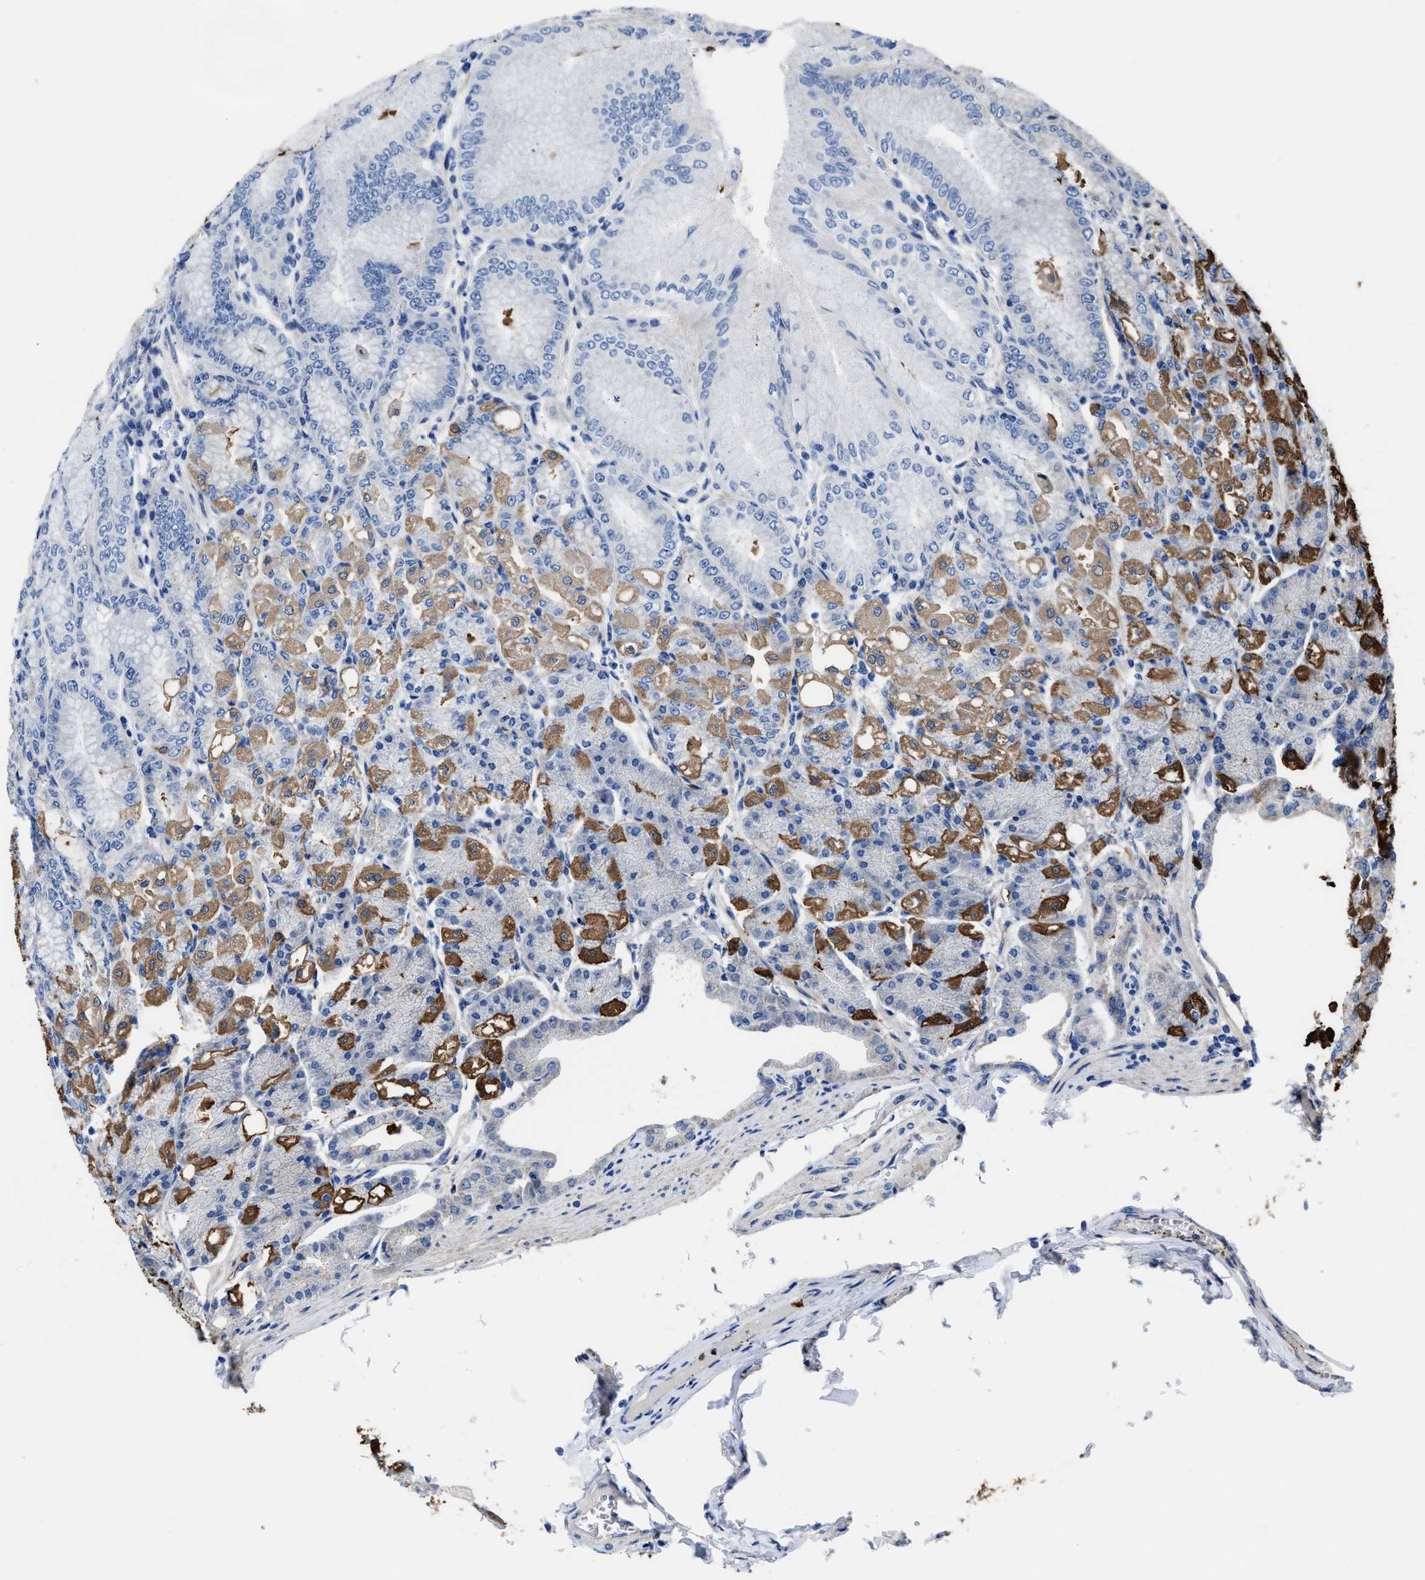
{"staining": {"intensity": "strong", "quantity": "25%-75%", "location": "cytoplasmic/membranous"}, "tissue": "stomach", "cell_type": "Glandular cells", "image_type": "normal", "snomed": [{"axis": "morphology", "description": "Normal tissue, NOS"}, {"axis": "topography", "description": "Stomach, lower"}], "caption": "Protein expression analysis of normal stomach reveals strong cytoplasmic/membranous expression in about 25%-75% of glandular cells. Immunohistochemistry stains the protein of interest in brown and the nuclei are stained blue.", "gene": "TMEM30A", "patient": {"sex": "male", "age": 71}}